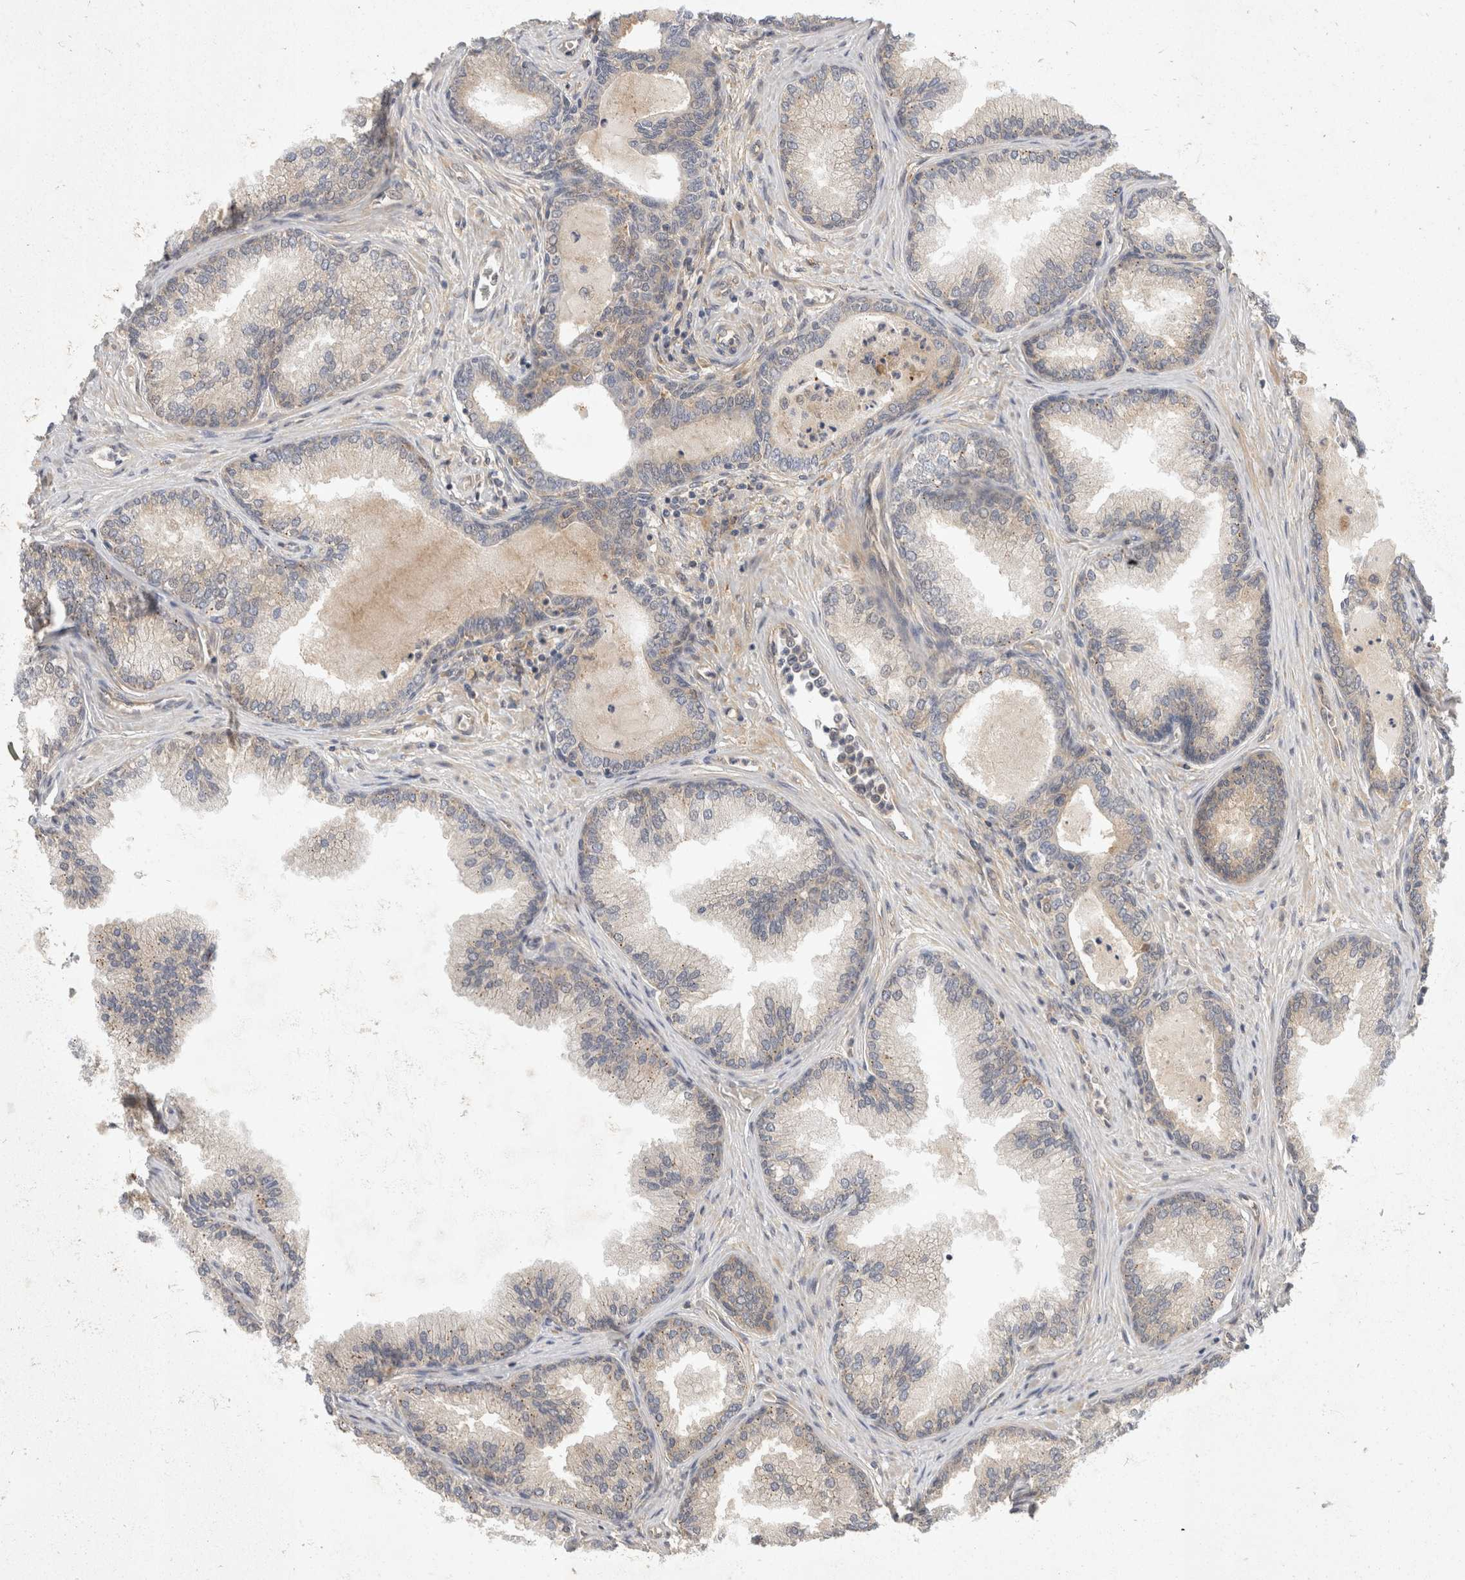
{"staining": {"intensity": "moderate", "quantity": "25%-75%", "location": "cytoplasmic/membranous"}, "tissue": "prostate cancer", "cell_type": "Tumor cells", "image_type": "cancer", "snomed": [{"axis": "morphology", "description": "Adenocarcinoma, High grade"}, {"axis": "topography", "description": "Prostate"}], "caption": "A brown stain shows moderate cytoplasmic/membranous positivity of a protein in human prostate cancer (adenocarcinoma (high-grade)) tumor cells.", "gene": "EIF4G3", "patient": {"sex": "male", "age": 70}}